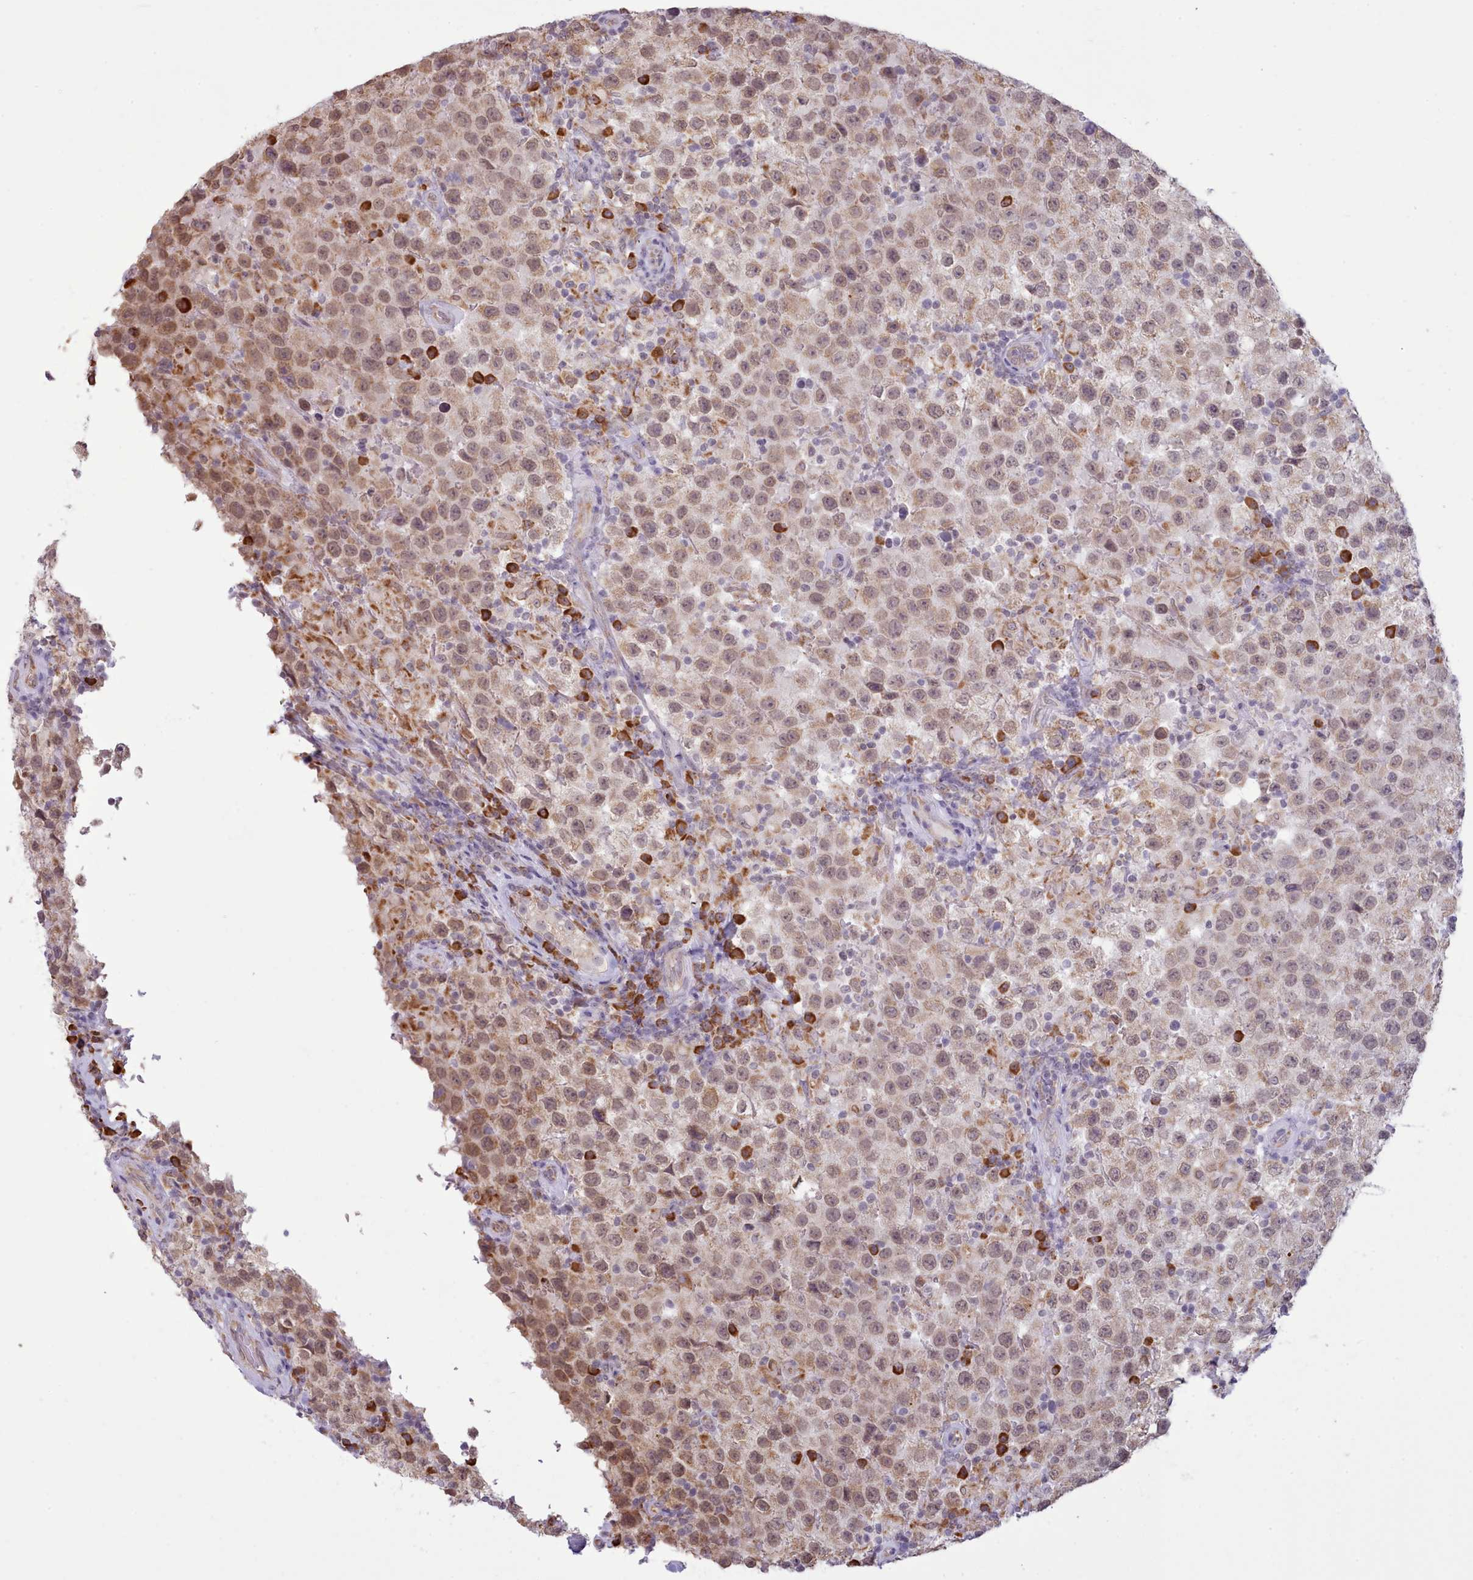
{"staining": {"intensity": "weak", "quantity": ">75%", "location": "cytoplasmic/membranous,nuclear"}, "tissue": "testis cancer", "cell_type": "Tumor cells", "image_type": "cancer", "snomed": [{"axis": "morphology", "description": "Seminoma, NOS"}, {"axis": "morphology", "description": "Carcinoma, Embryonal, NOS"}, {"axis": "topography", "description": "Testis"}], "caption": "Testis cancer (seminoma) was stained to show a protein in brown. There is low levels of weak cytoplasmic/membranous and nuclear positivity in about >75% of tumor cells.", "gene": "SEC61B", "patient": {"sex": "male", "age": 41}}